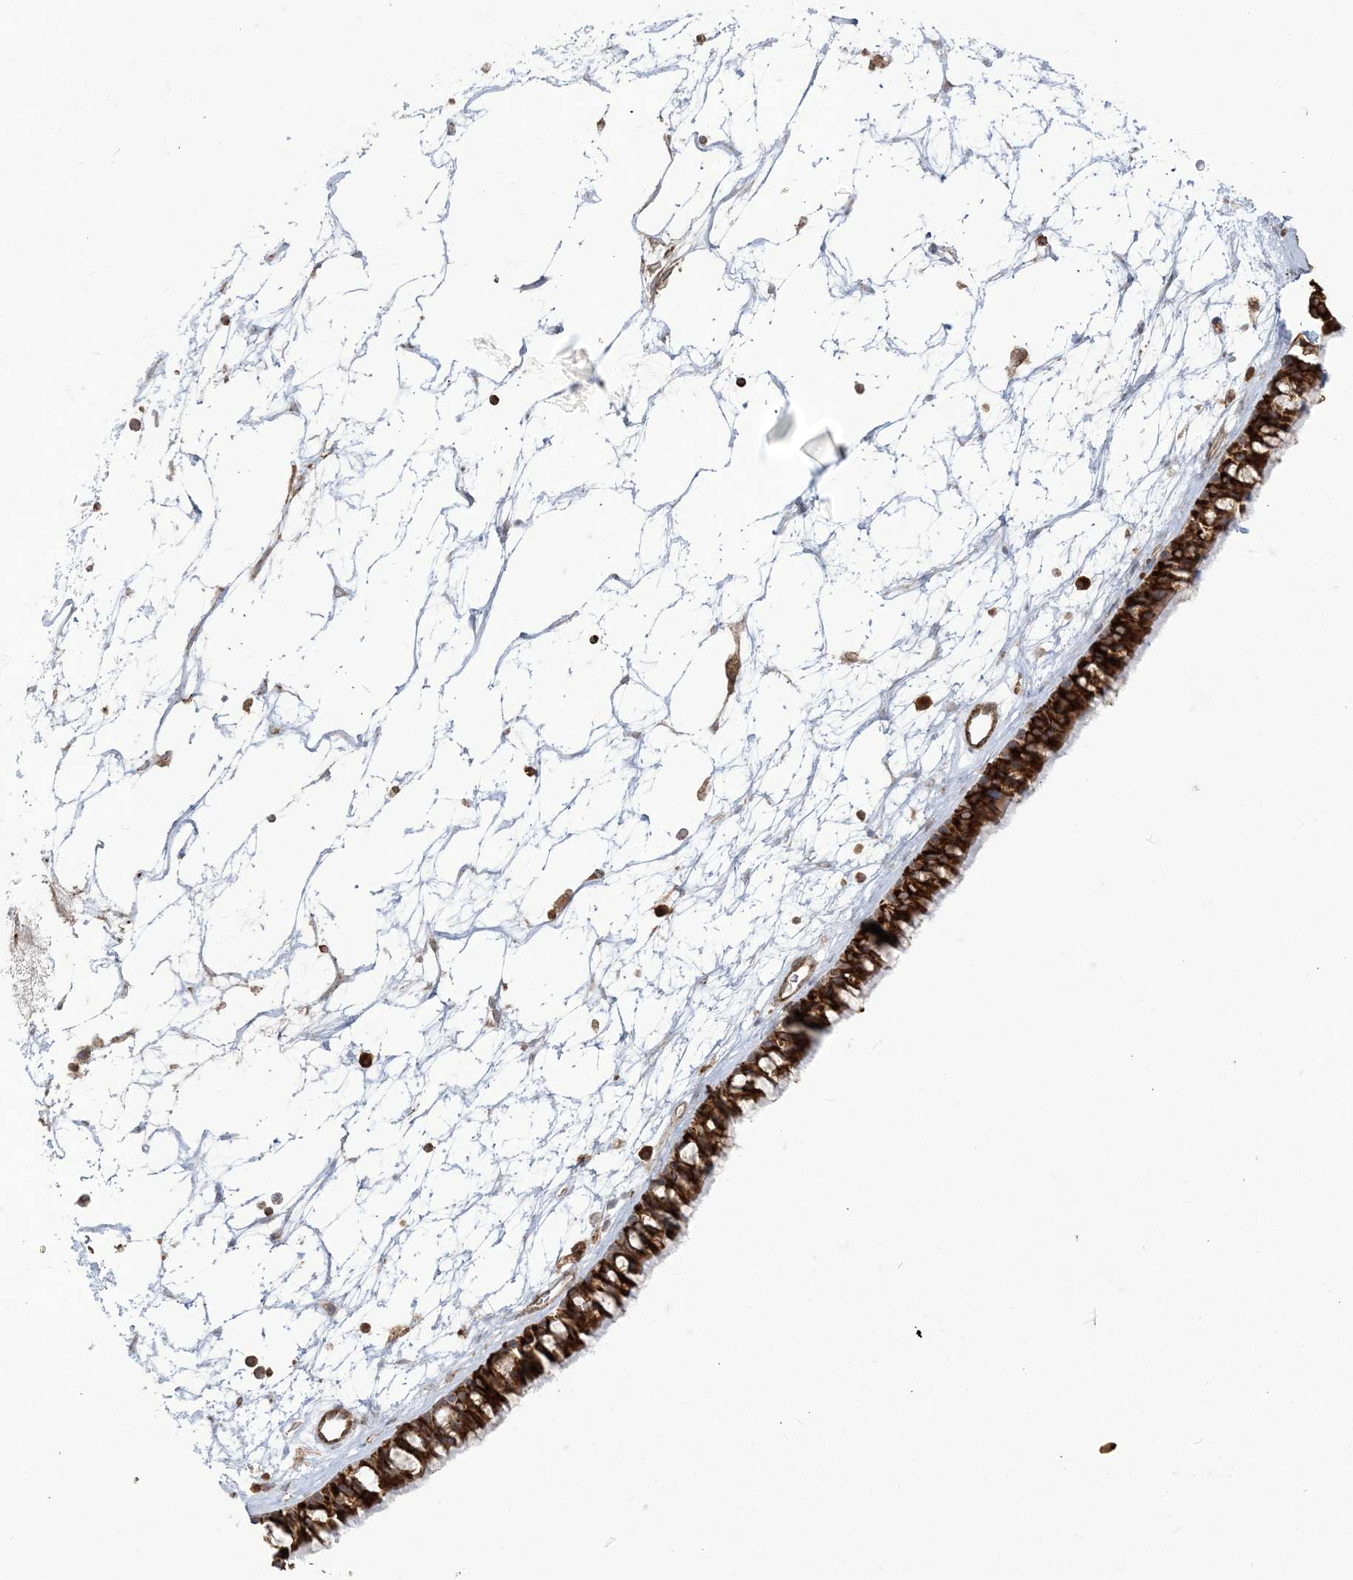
{"staining": {"intensity": "strong", "quantity": ">75%", "location": "cytoplasmic/membranous"}, "tissue": "nasopharynx", "cell_type": "Respiratory epithelial cells", "image_type": "normal", "snomed": [{"axis": "morphology", "description": "Normal tissue, NOS"}, {"axis": "topography", "description": "Nasopharynx"}], "caption": "Unremarkable nasopharynx reveals strong cytoplasmic/membranous staining in about >75% of respiratory epithelial cells.", "gene": "DERL3", "patient": {"sex": "male", "age": 64}}